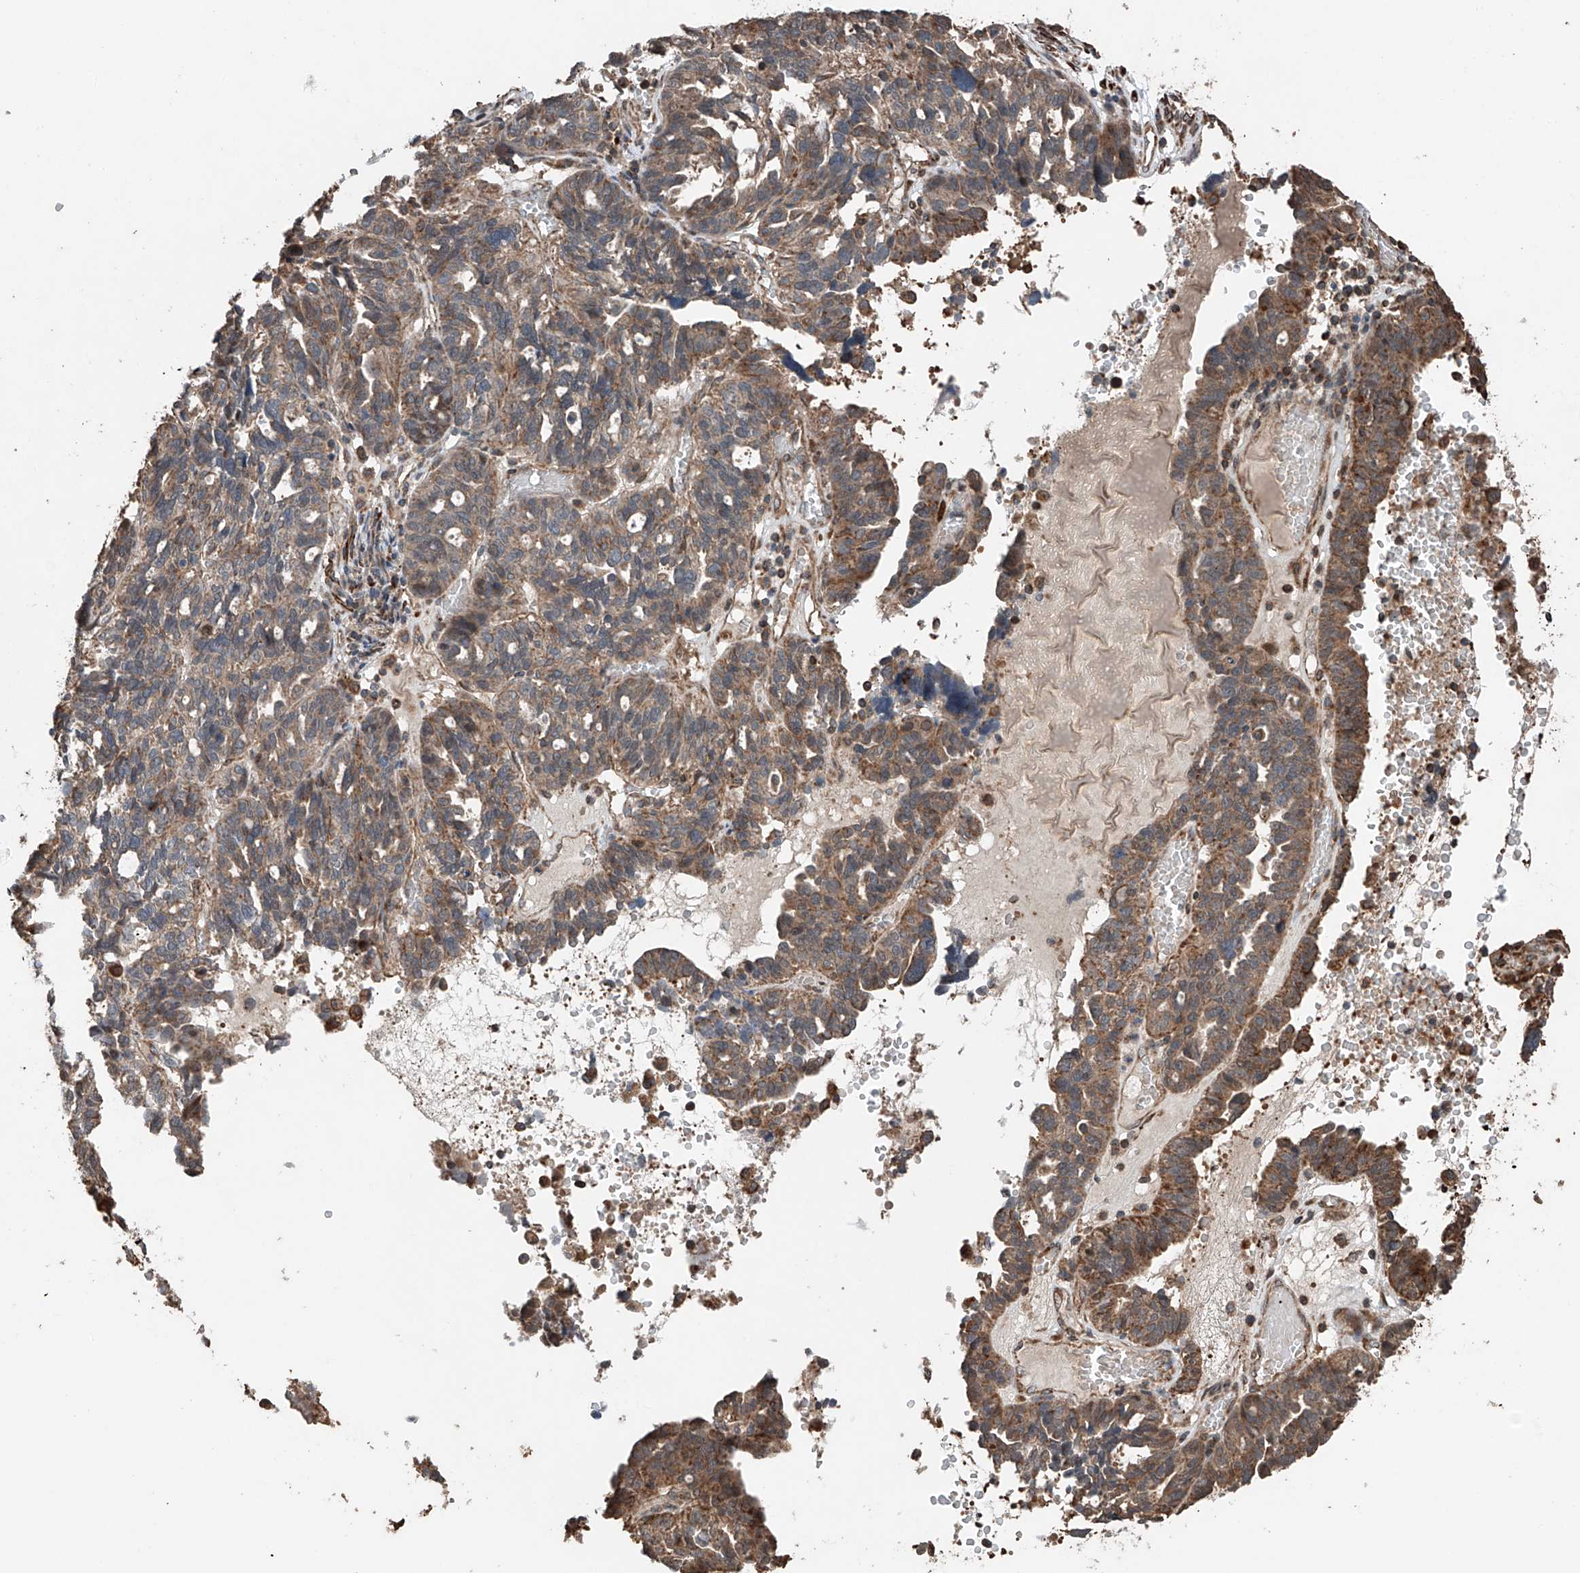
{"staining": {"intensity": "moderate", "quantity": ">75%", "location": "cytoplasmic/membranous"}, "tissue": "ovarian cancer", "cell_type": "Tumor cells", "image_type": "cancer", "snomed": [{"axis": "morphology", "description": "Cystadenocarcinoma, serous, NOS"}, {"axis": "topography", "description": "Ovary"}], "caption": "Tumor cells reveal moderate cytoplasmic/membranous expression in about >75% of cells in ovarian cancer (serous cystadenocarcinoma).", "gene": "AP4B1", "patient": {"sex": "female", "age": 59}}